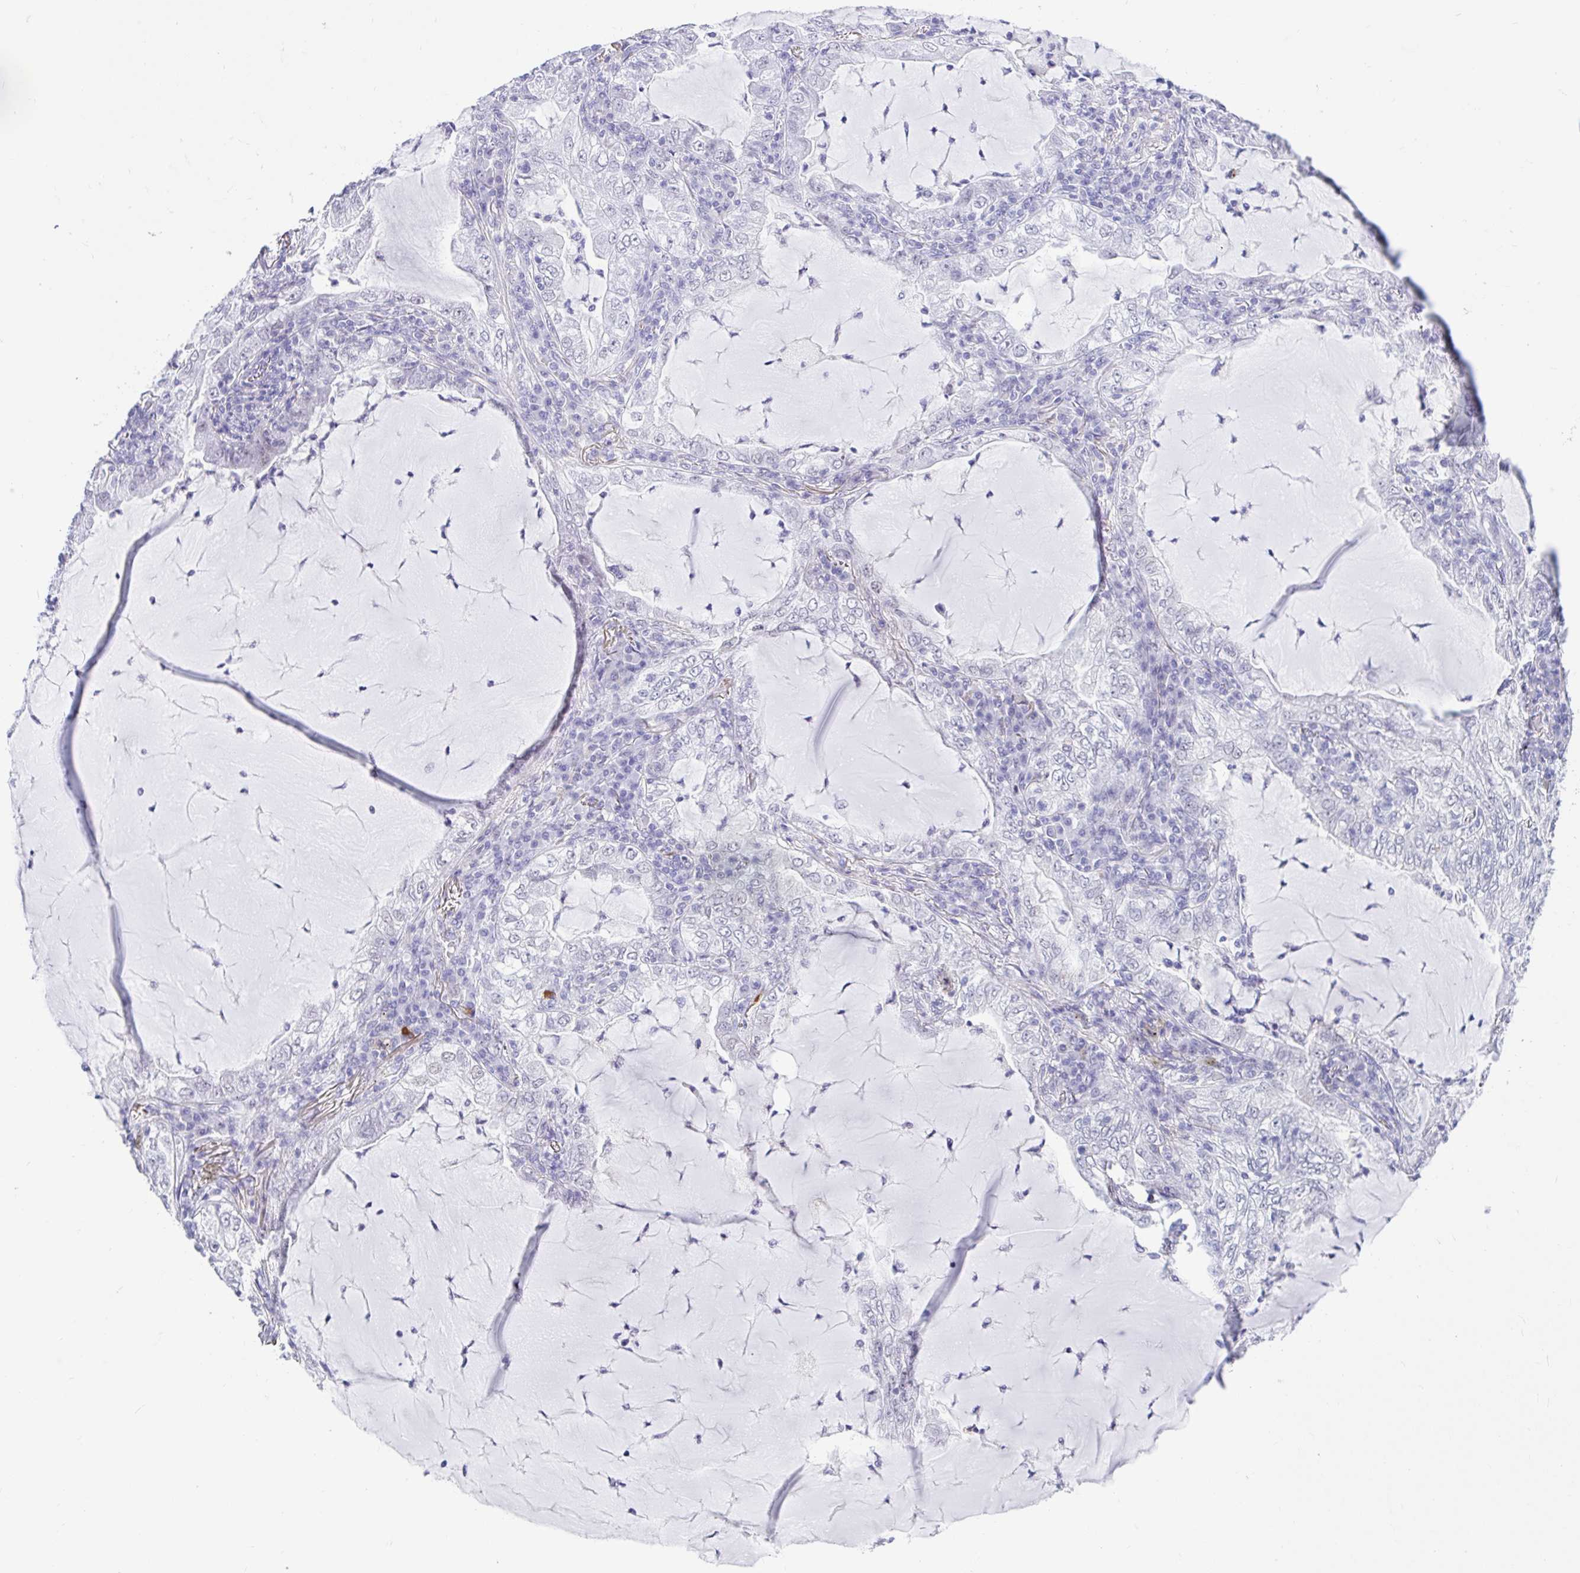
{"staining": {"intensity": "negative", "quantity": "none", "location": "none"}, "tissue": "lung cancer", "cell_type": "Tumor cells", "image_type": "cancer", "snomed": [{"axis": "morphology", "description": "Adenocarcinoma, NOS"}, {"axis": "topography", "description": "Lung"}], "caption": "This micrograph is of lung adenocarcinoma stained with immunohistochemistry to label a protein in brown with the nuclei are counter-stained blue. There is no expression in tumor cells.", "gene": "DCAF17", "patient": {"sex": "female", "age": 73}}